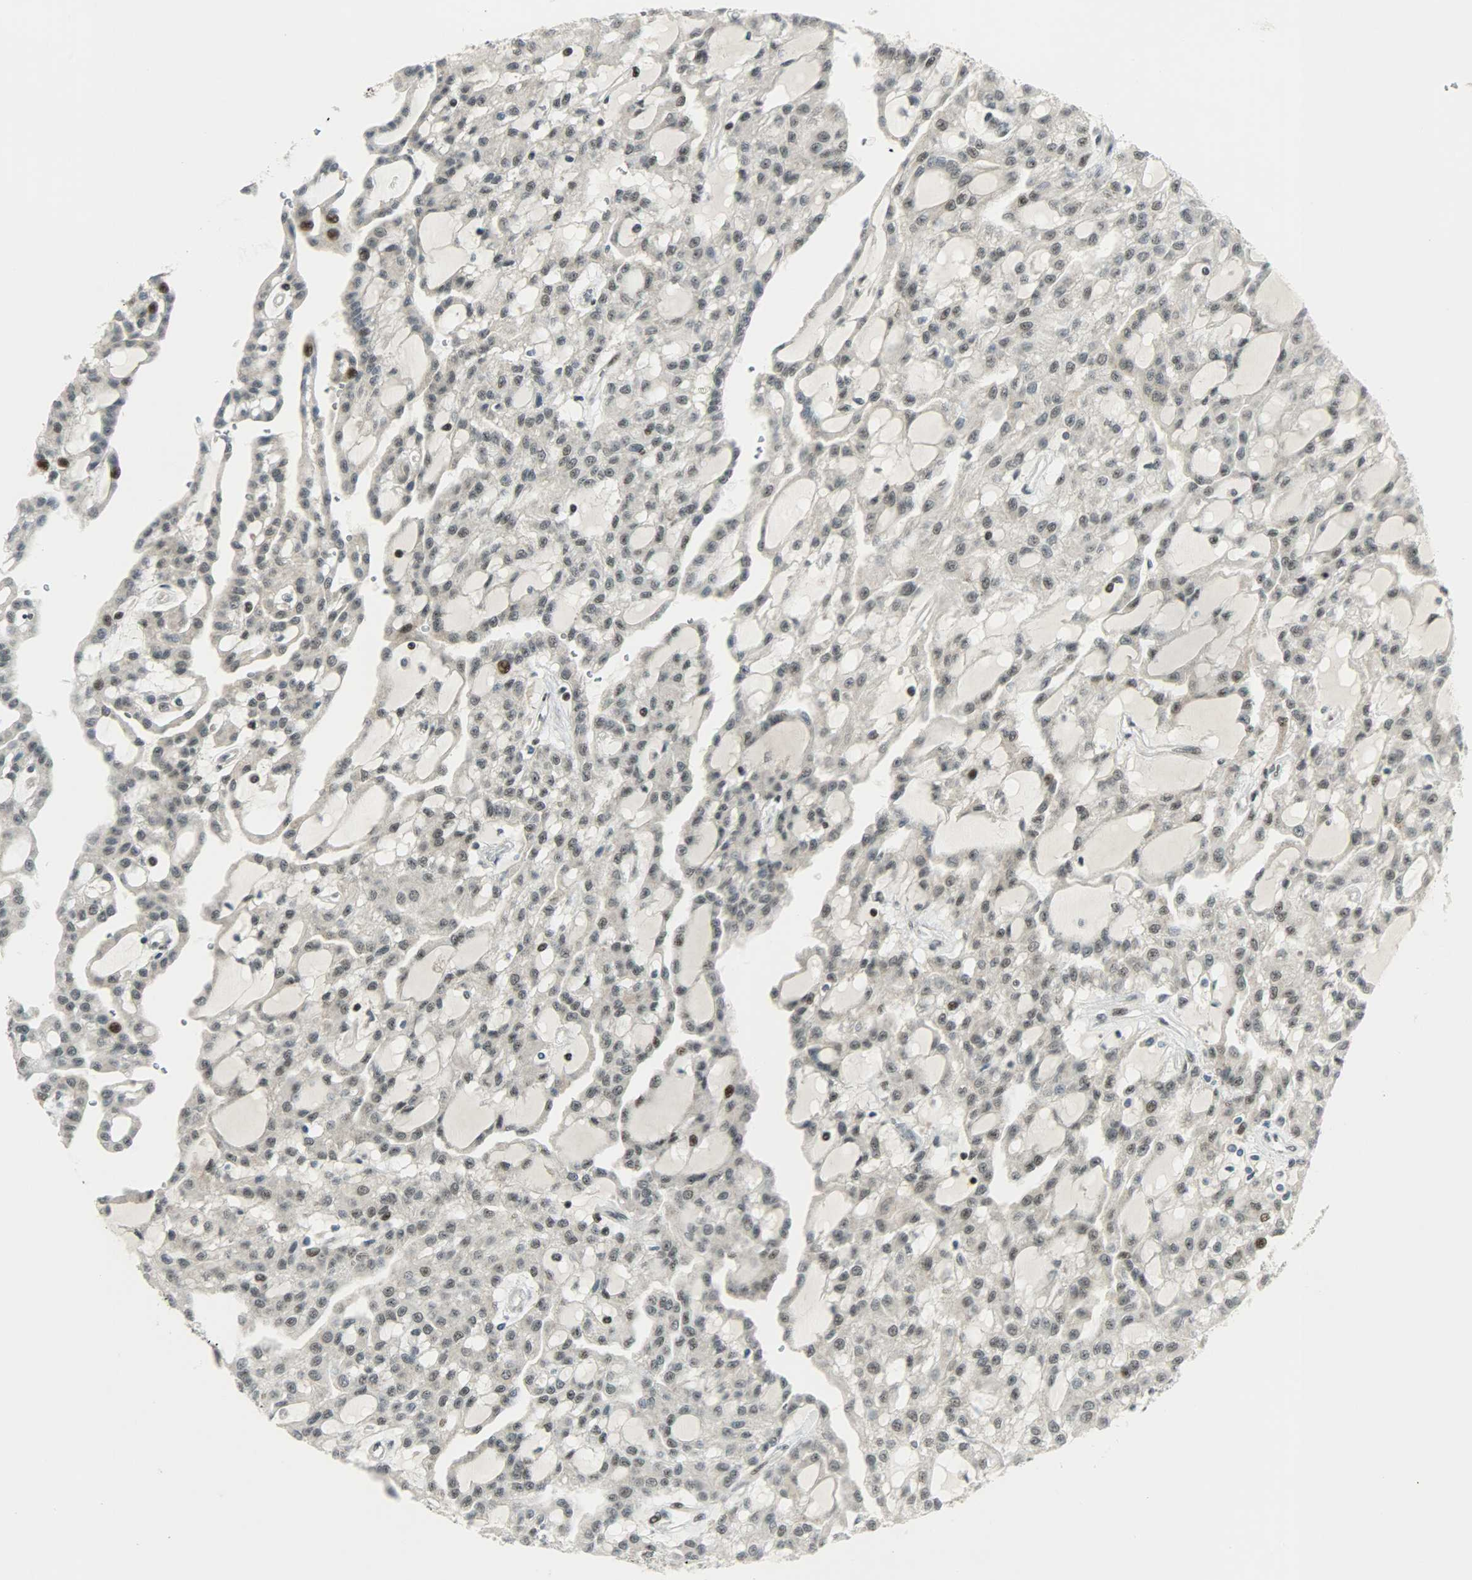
{"staining": {"intensity": "weak", "quantity": "25%-75%", "location": "nuclear"}, "tissue": "renal cancer", "cell_type": "Tumor cells", "image_type": "cancer", "snomed": [{"axis": "morphology", "description": "Adenocarcinoma, NOS"}, {"axis": "topography", "description": "Kidney"}], "caption": "Immunohistochemistry (IHC) image of neoplastic tissue: renal cancer stained using IHC shows low levels of weak protein expression localized specifically in the nuclear of tumor cells, appearing as a nuclear brown color.", "gene": "IL15", "patient": {"sex": "male", "age": 63}}